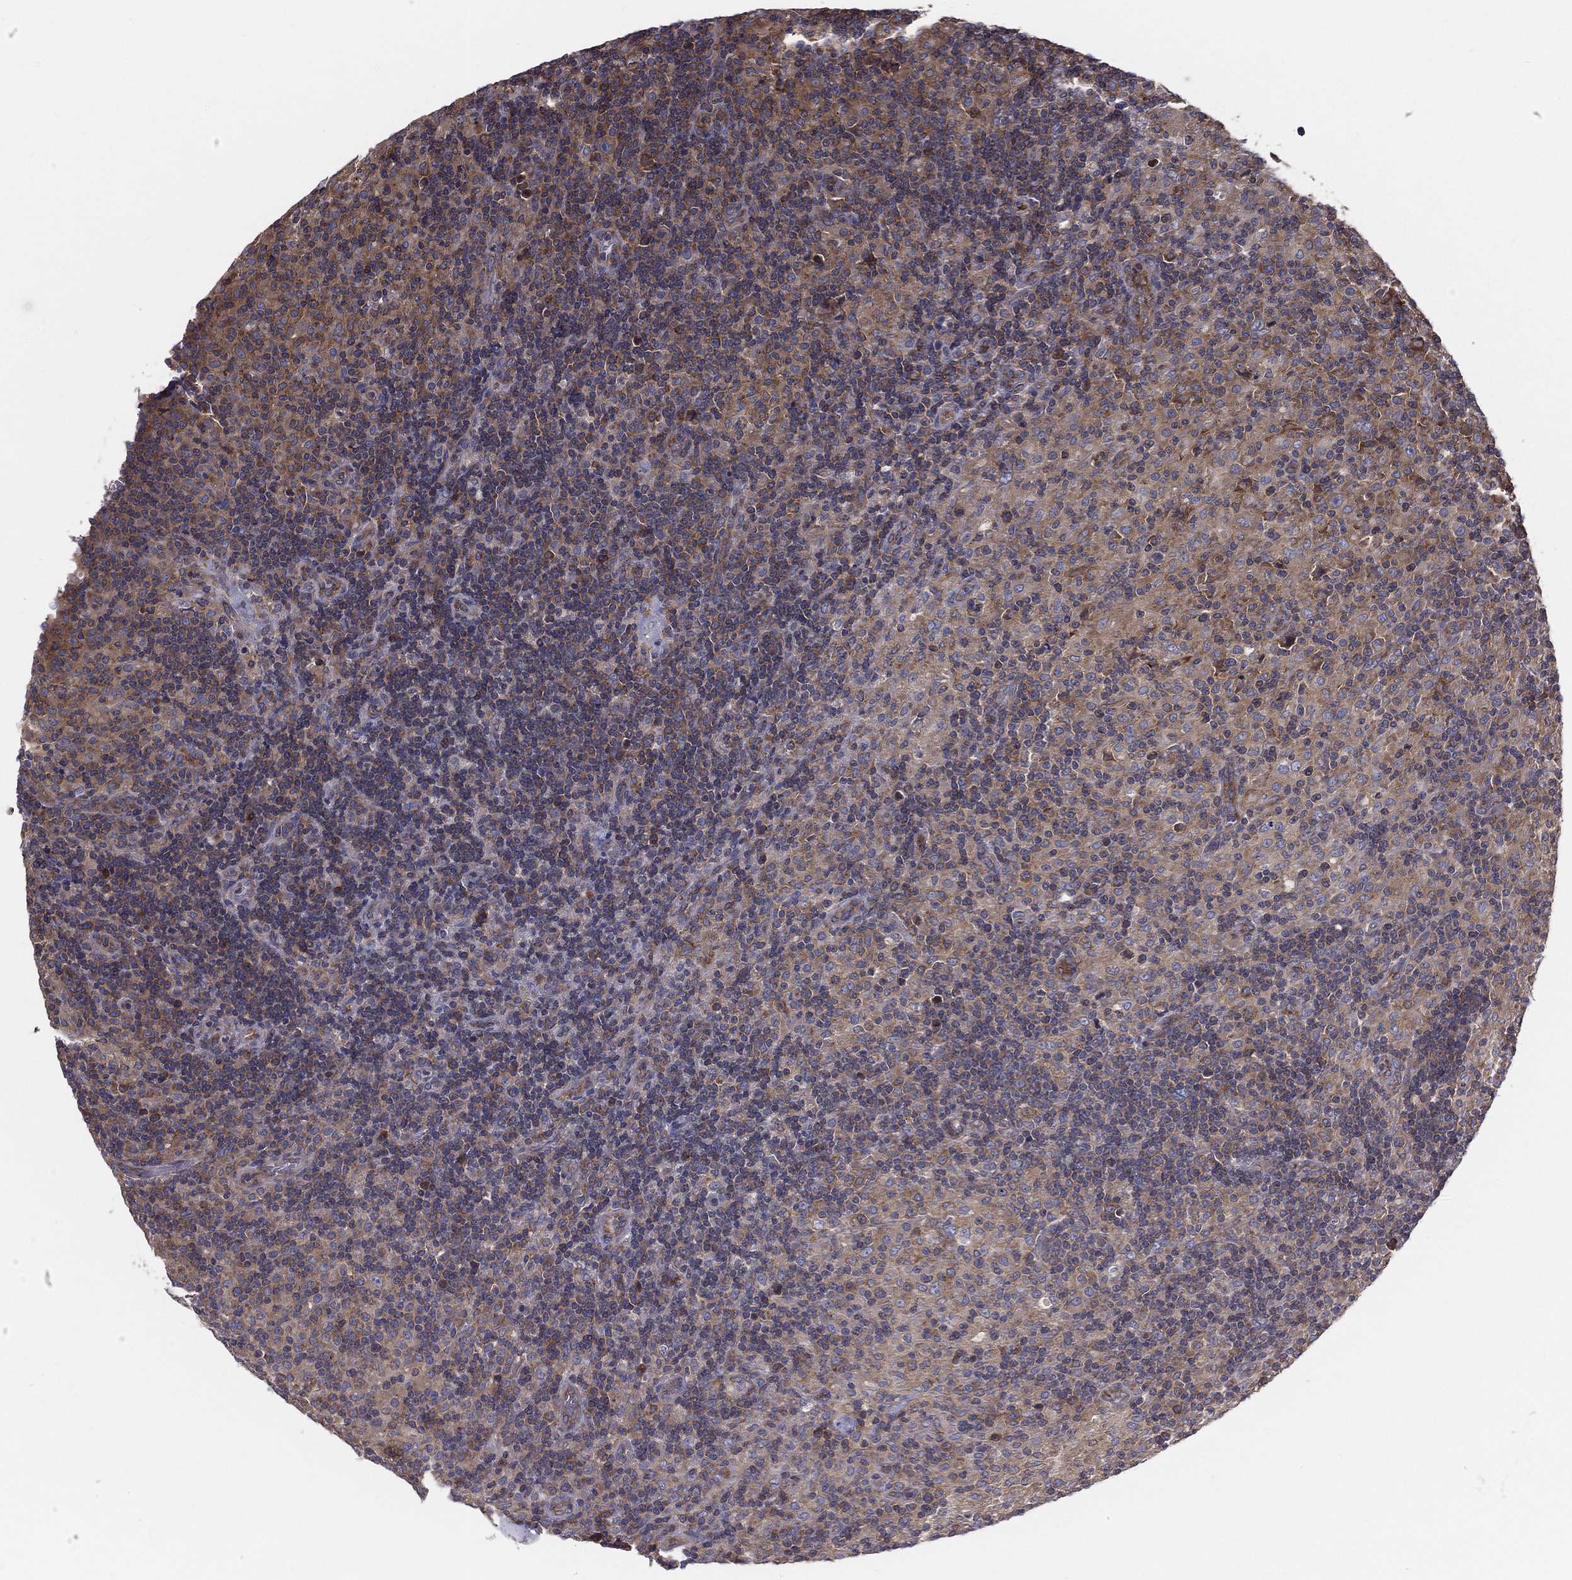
{"staining": {"intensity": "weak", "quantity": ">75%", "location": "cytoplasmic/membranous"}, "tissue": "lymphoma", "cell_type": "Tumor cells", "image_type": "cancer", "snomed": [{"axis": "morphology", "description": "Hodgkin's disease, NOS"}, {"axis": "topography", "description": "Lymph node"}], "caption": "The photomicrograph exhibits immunohistochemical staining of lymphoma. There is weak cytoplasmic/membranous staining is identified in approximately >75% of tumor cells. (DAB = brown stain, brightfield microscopy at high magnification).", "gene": "EIF2B5", "patient": {"sex": "male", "age": 70}}